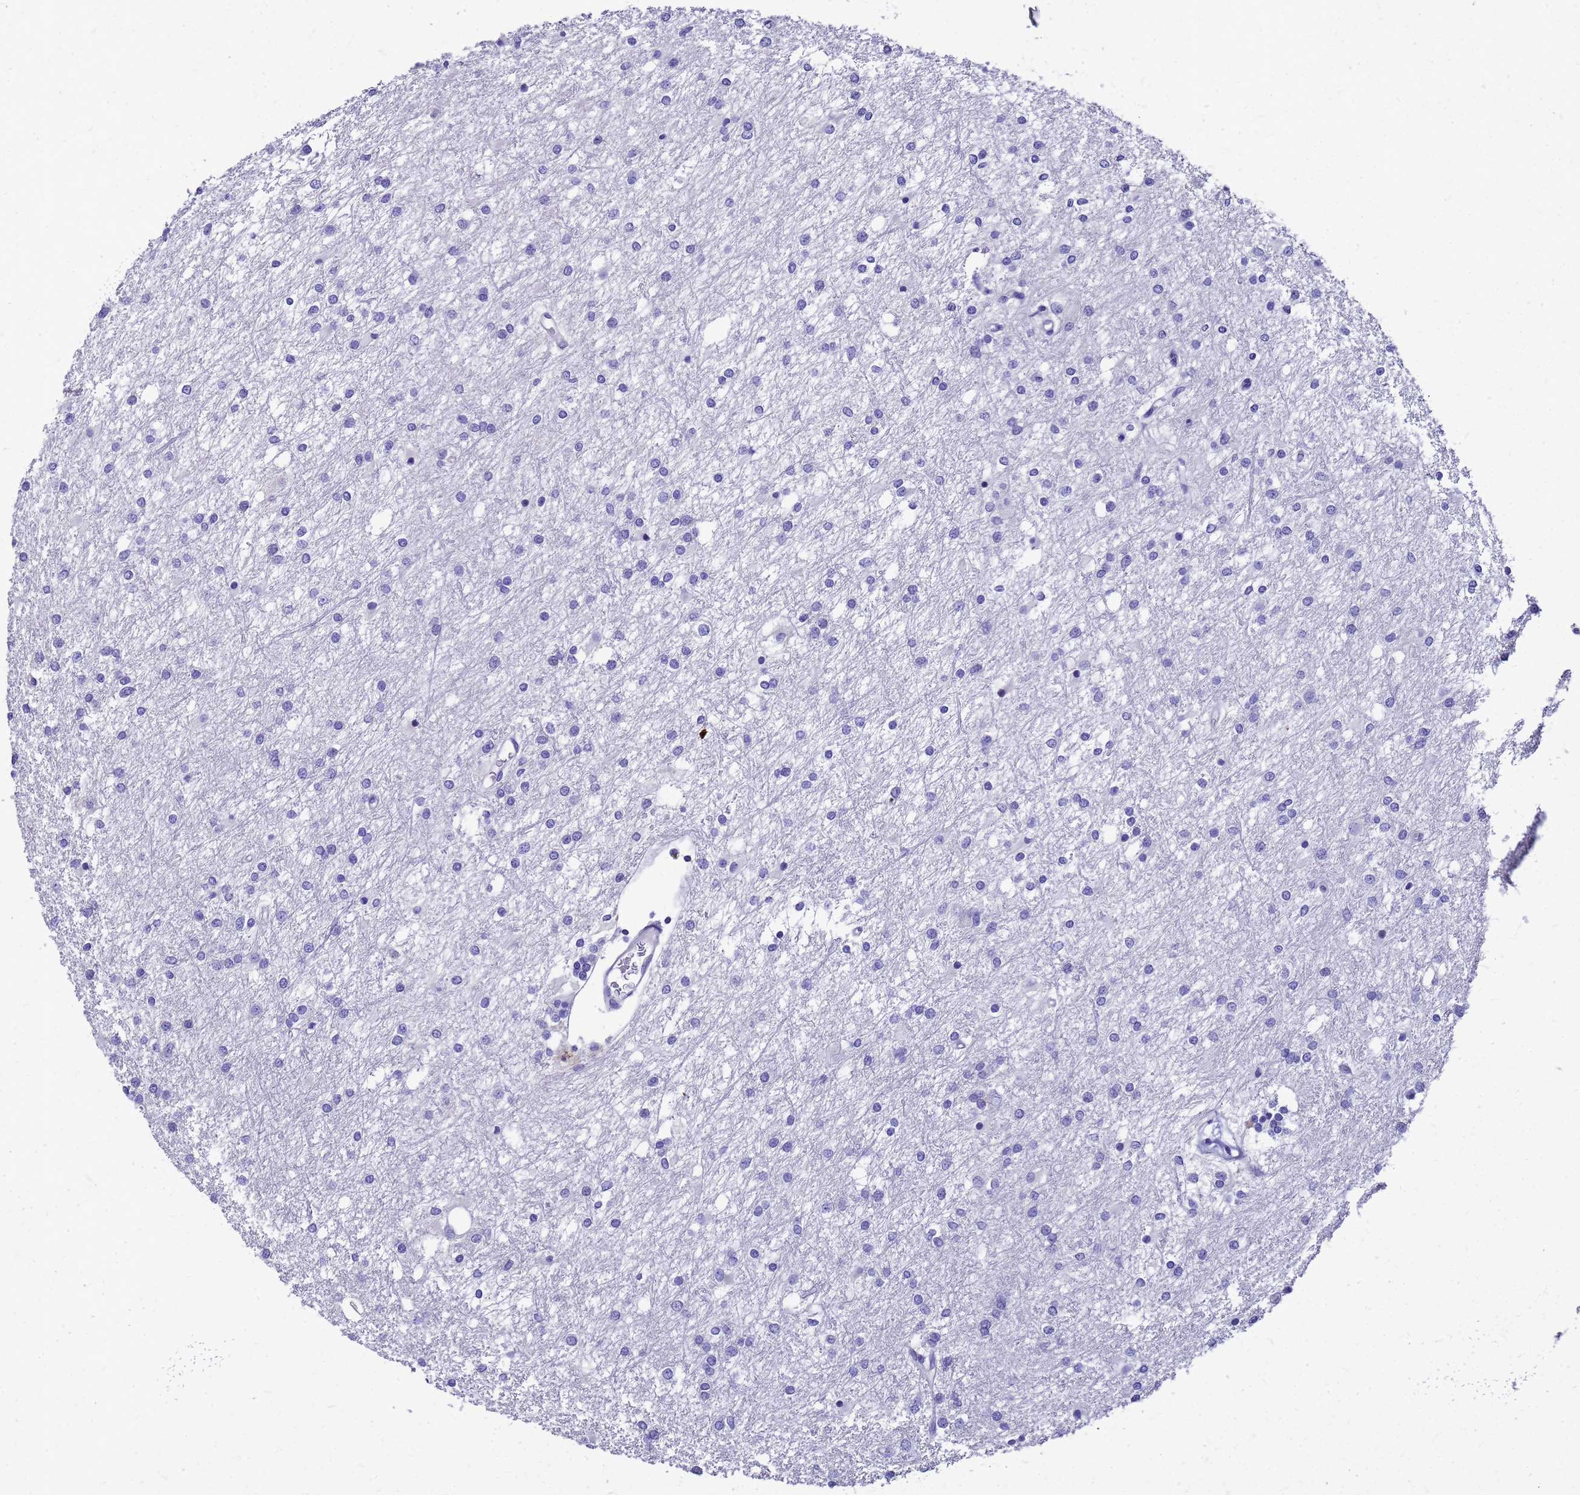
{"staining": {"intensity": "negative", "quantity": "none", "location": "none"}, "tissue": "glioma", "cell_type": "Tumor cells", "image_type": "cancer", "snomed": [{"axis": "morphology", "description": "Glioma, malignant, High grade"}, {"axis": "topography", "description": "Brain"}], "caption": "High magnification brightfield microscopy of malignant glioma (high-grade) stained with DAB (brown) and counterstained with hematoxylin (blue): tumor cells show no significant positivity.", "gene": "SMIM21", "patient": {"sex": "female", "age": 50}}